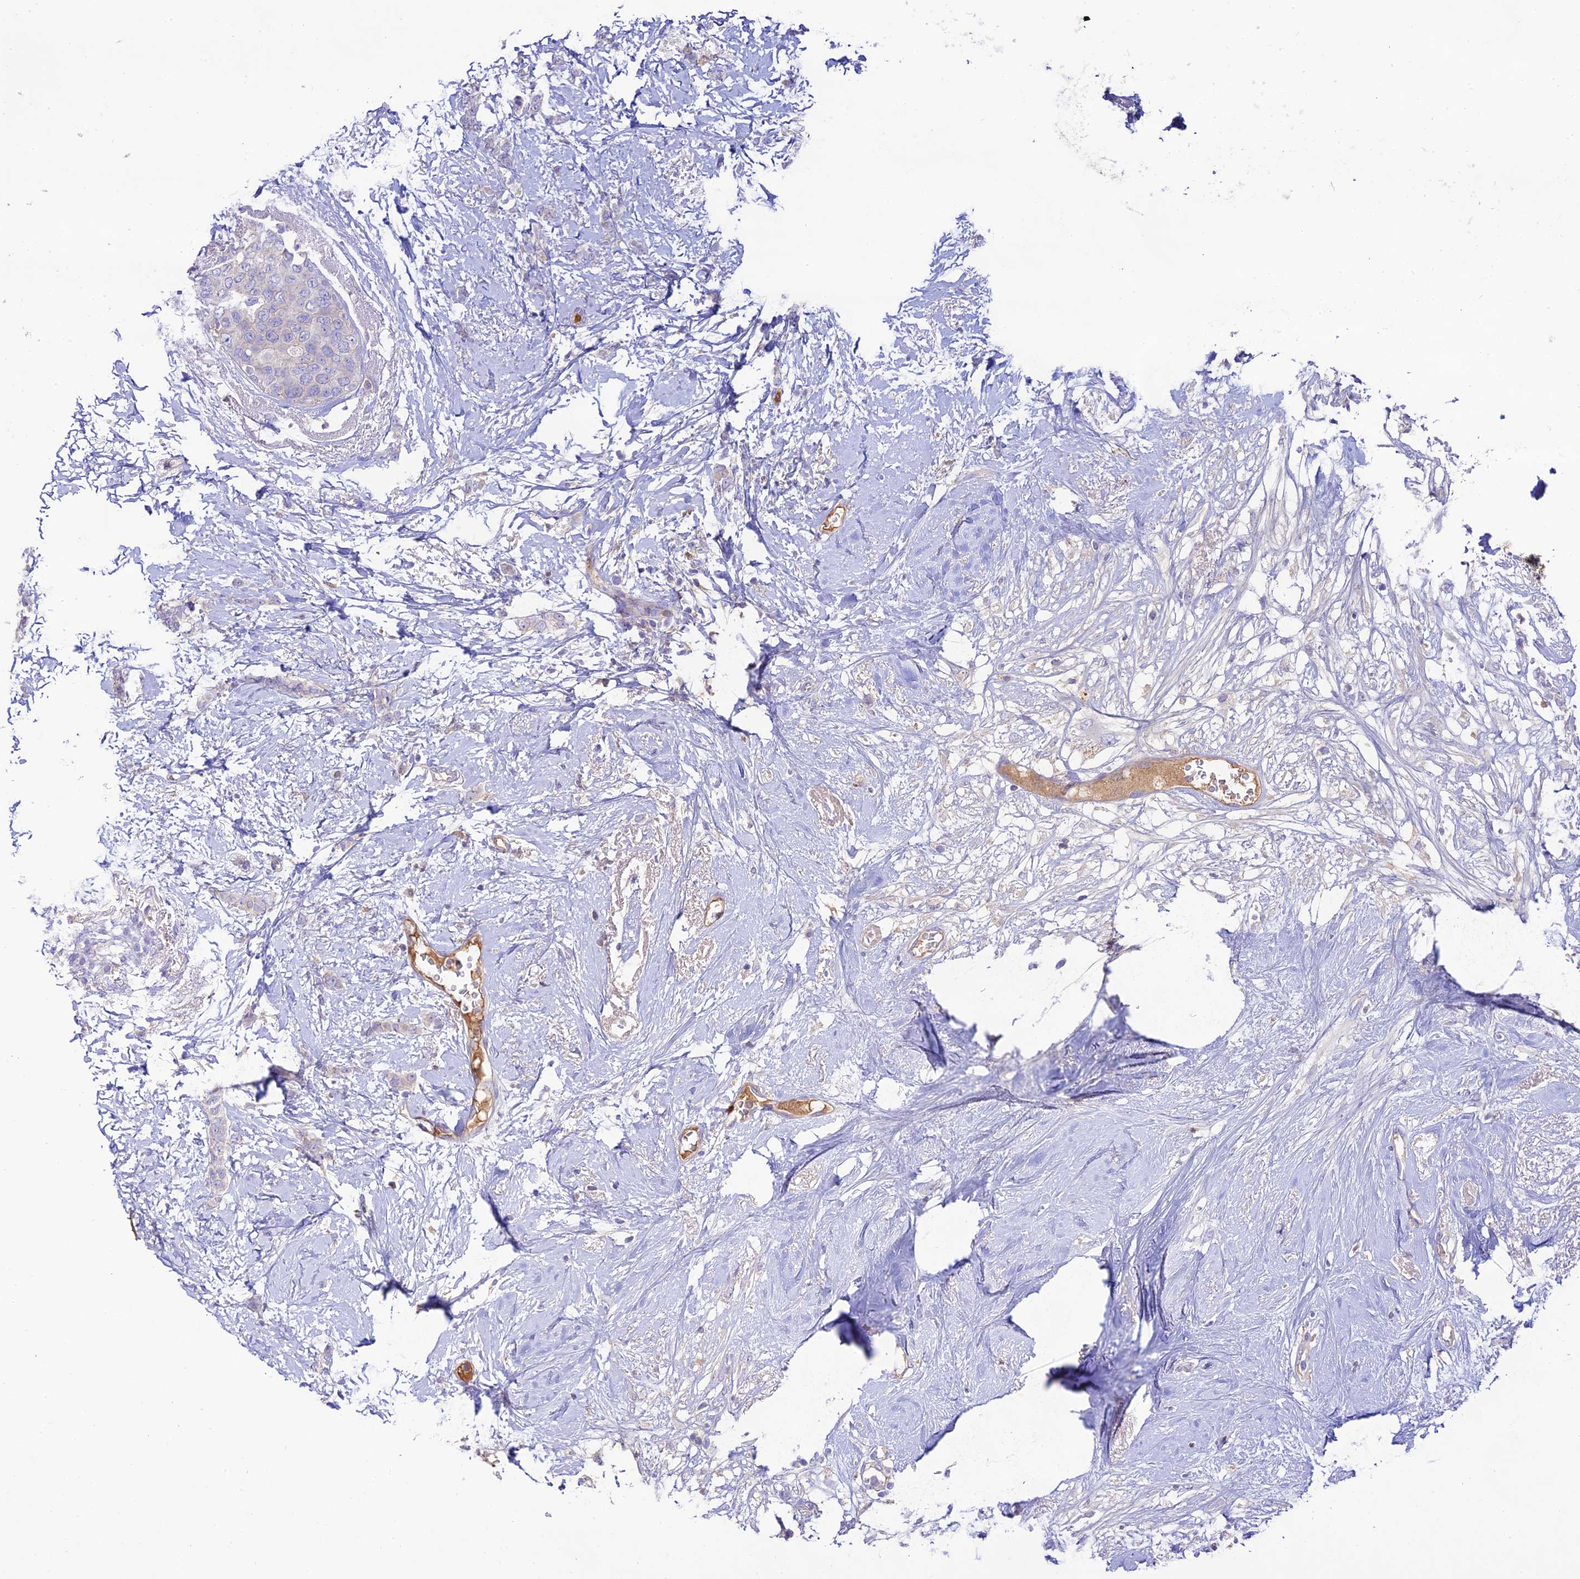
{"staining": {"intensity": "negative", "quantity": "none", "location": "none"}, "tissue": "breast cancer", "cell_type": "Tumor cells", "image_type": "cancer", "snomed": [{"axis": "morphology", "description": "Duct carcinoma"}, {"axis": "topography", "description": "Breast"}], "caption": "There is no significant positivity in tumor cells of breast cancer (infiltrating ductal carcinoma).", "gene": "NLRP9", "patient": {"sex": "female", "age": 72}}